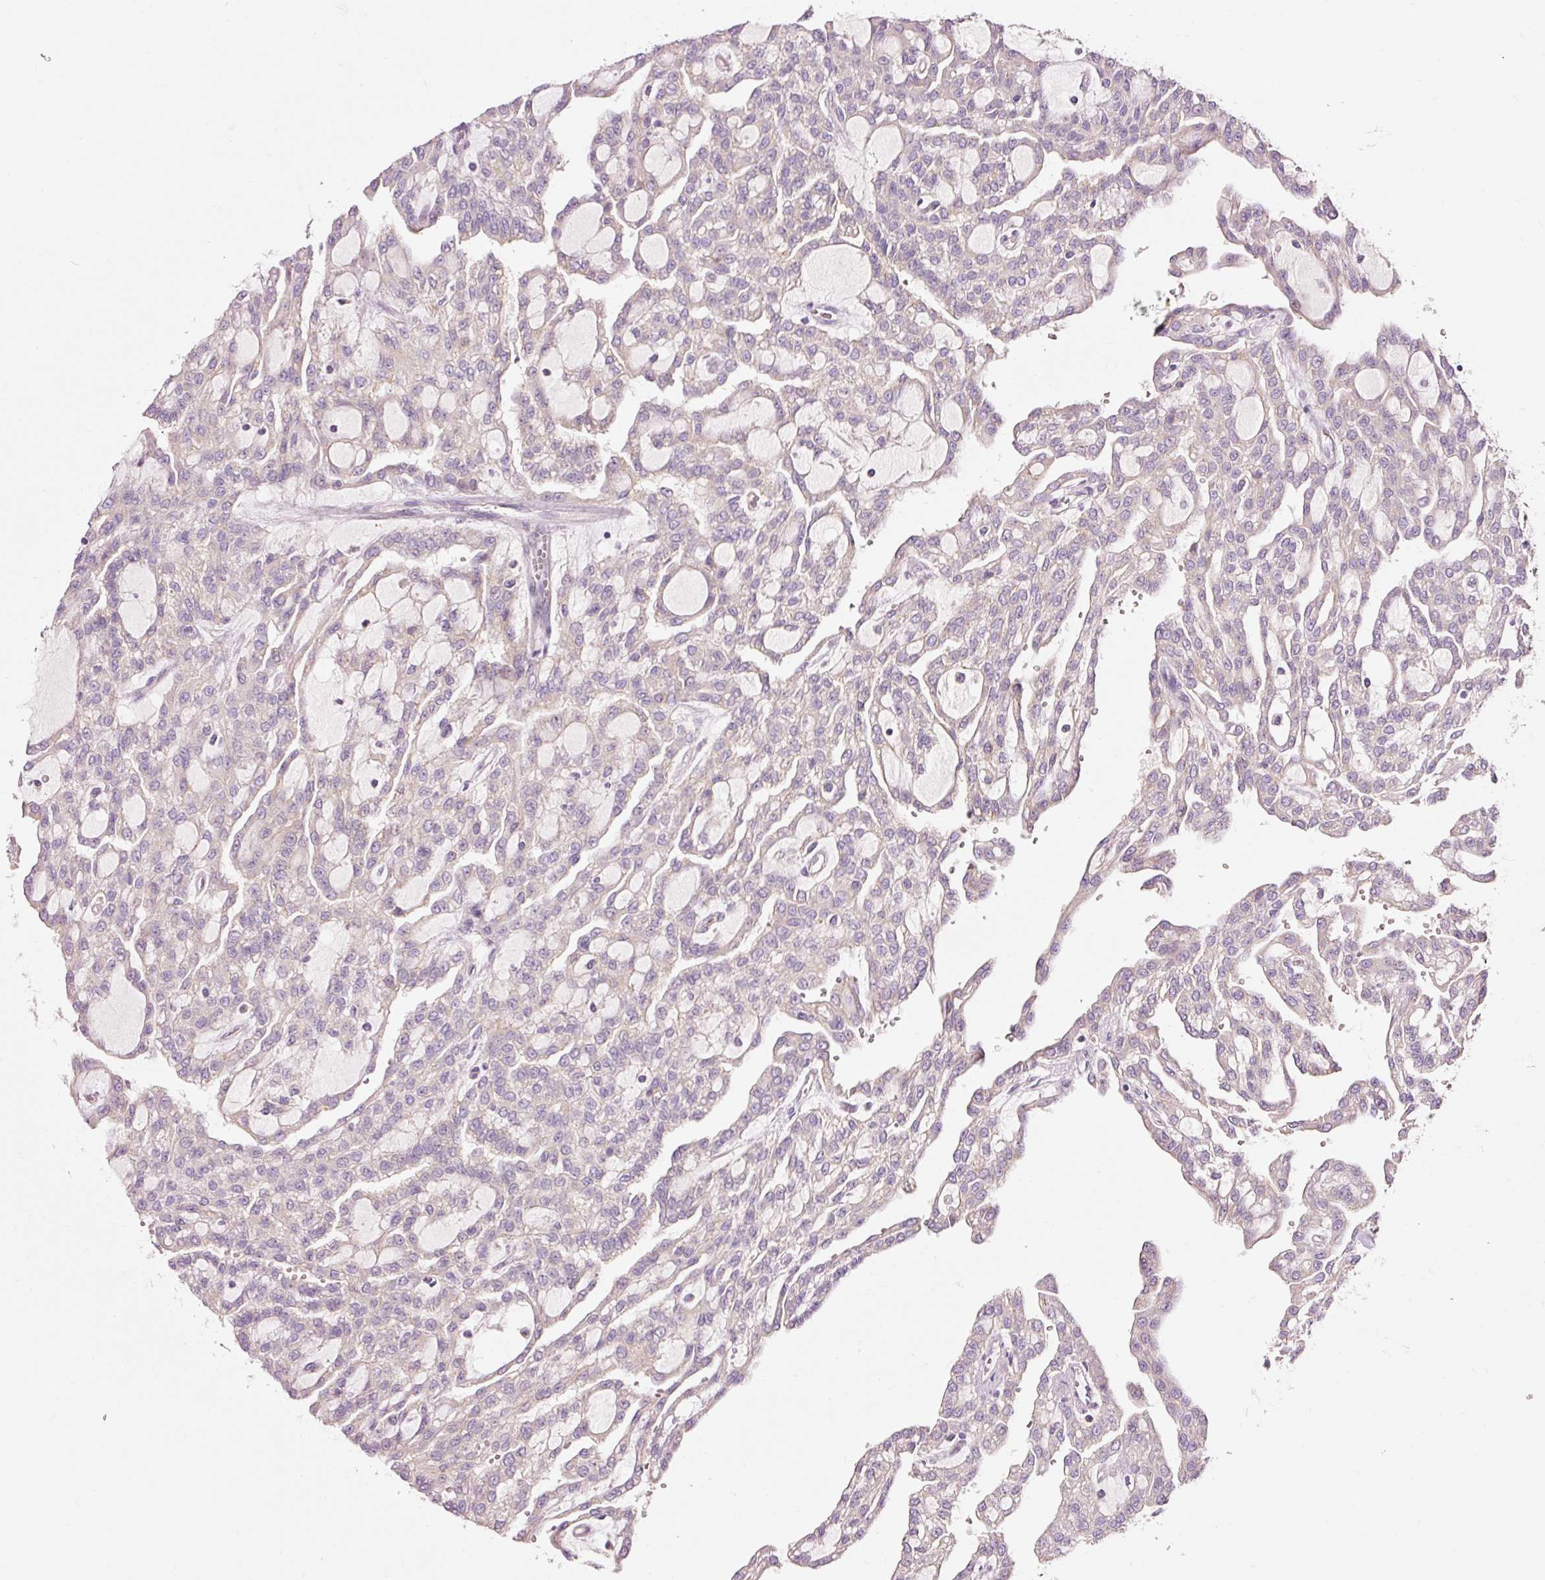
{"staining": {"intensity": "negative", "quantity": "none", "location": "none"}, "tissue": "renal cancer", "cell_type": "Tumor cells", "image_type": "cancer", "snomed": [{"axis": "morphology", "description": "Adenocarcinoma, NOS"}, {"axis": "topography", "description": "Kidney"}], "caption": "Tumor cells show no significant expression in renal cancer (adenocarcinoma).", "gene": "NAPA", "patient": {"sex": "male", "age": 63}}